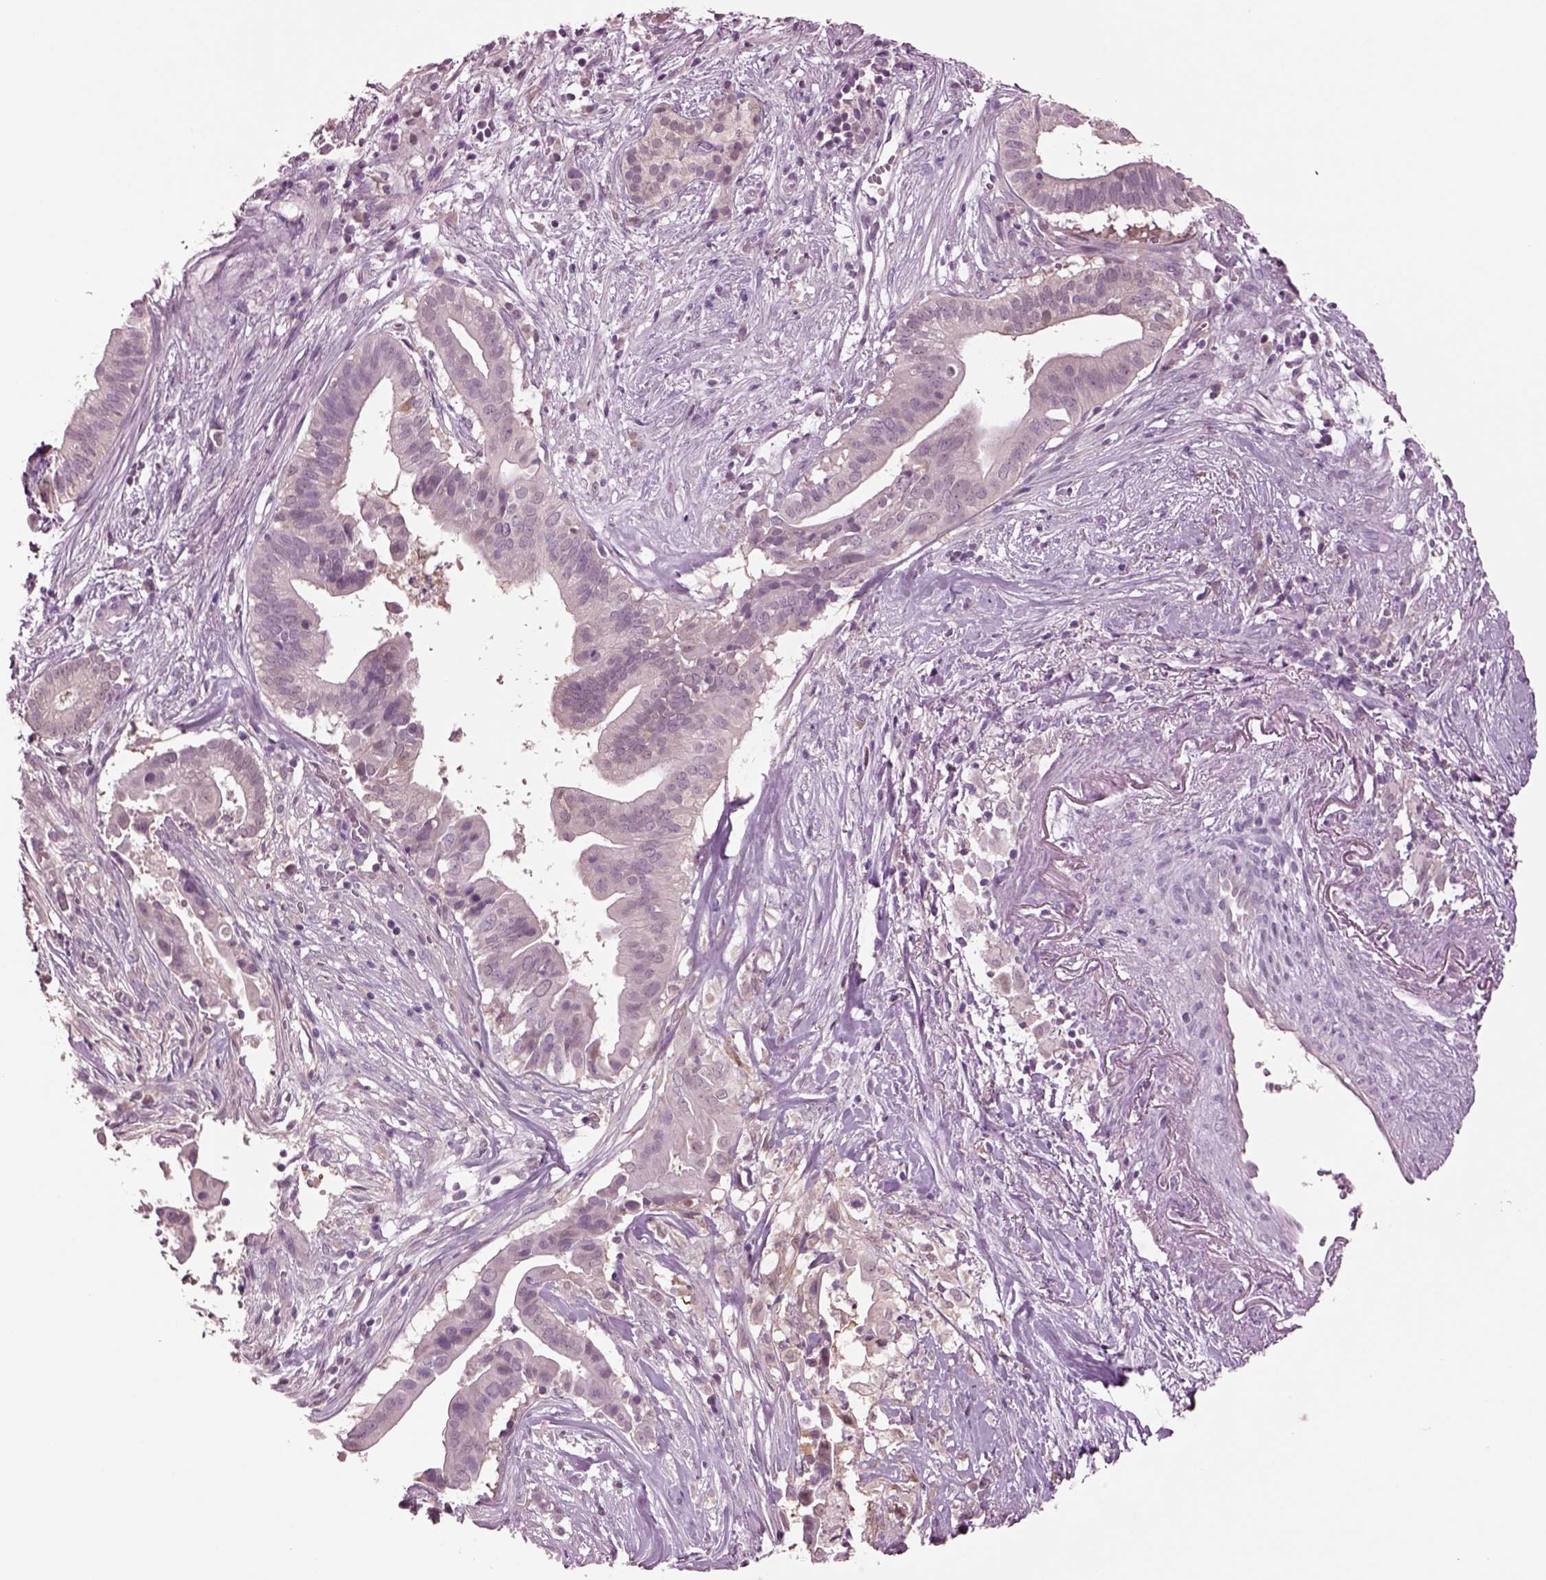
{"staining": {"intensity": "negative", "quantity": "none", "location": "none"}, "tissue": "pancreatic cancer", "cell_type": "Tumor cells", "image_type": "cancer", "snomed": [{"axis": "morphology", "description": "Adenocarcinoma, NOS"}, {"axis": "topography", "description": "Pancreas"}], "caption": "Tumor cells are negative for protein expression in human pancreatic cancer.", "gene": "CLPSL1", "patient": {"sex": "male", "age": 61}}